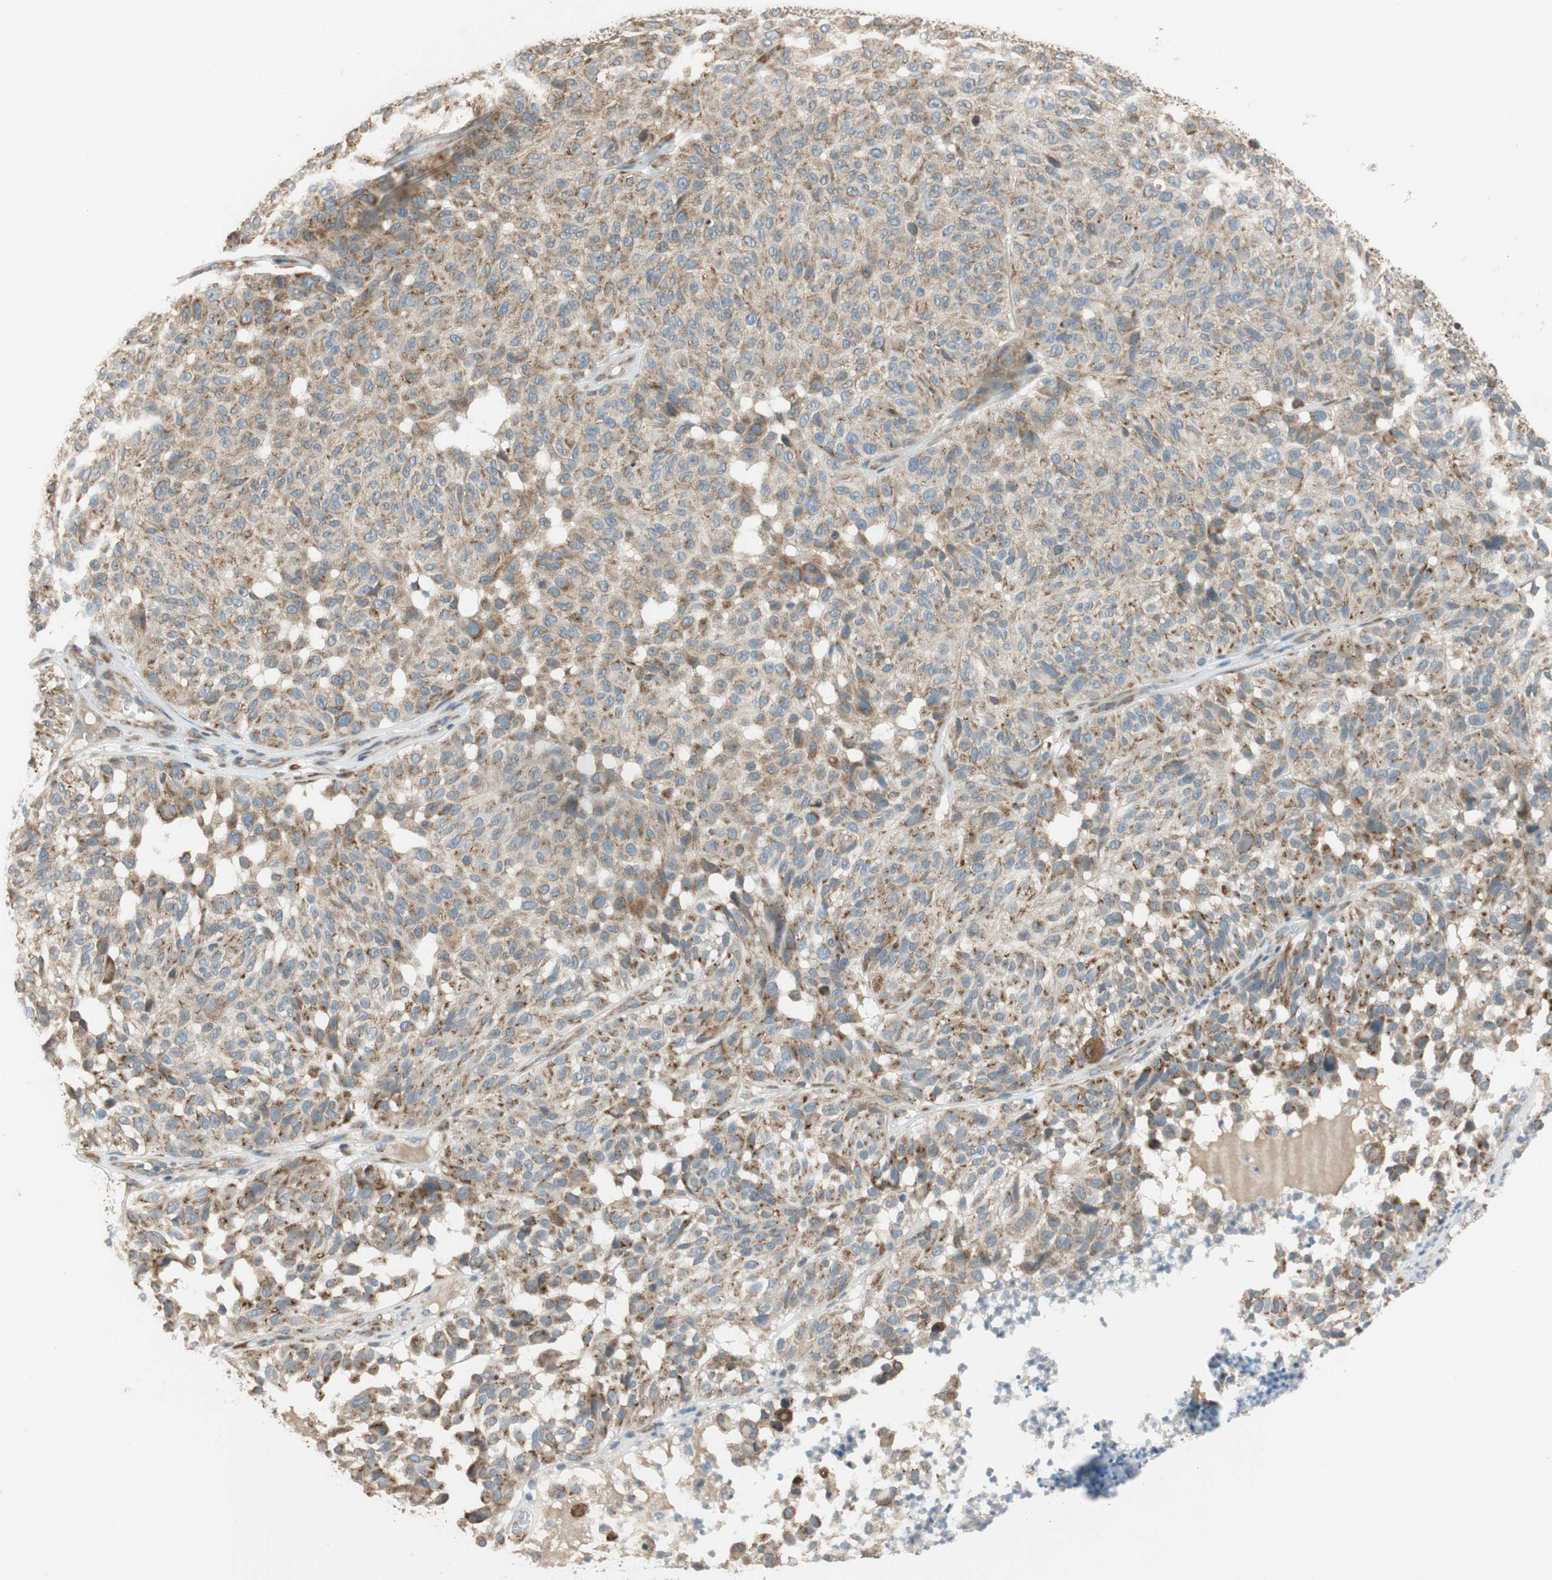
{"staining": {"intensity": "weak", "quantity": "25%-75%", "location": "cytoplasmic/membranous"}, "tissue": "melanoma", "cell_type": "Tumor cells", "image_type": "cancer", "snomed": [{"axis": "morphology", "description": "Malignant melanoma, NOS"}, {"axis": "topography", "description": "Skin"}], "caption": "Melanoma stained with IHC displays weak cytoplasmic/membranous staining in approximately 25%-75% of tumor cells. (DAB (3,3'-diaminobenzidine) IHC, brown staining for protein, blue staining for nuclei).", "gene": "RPN2", "patient": {"sex": "female", "age": 46}}